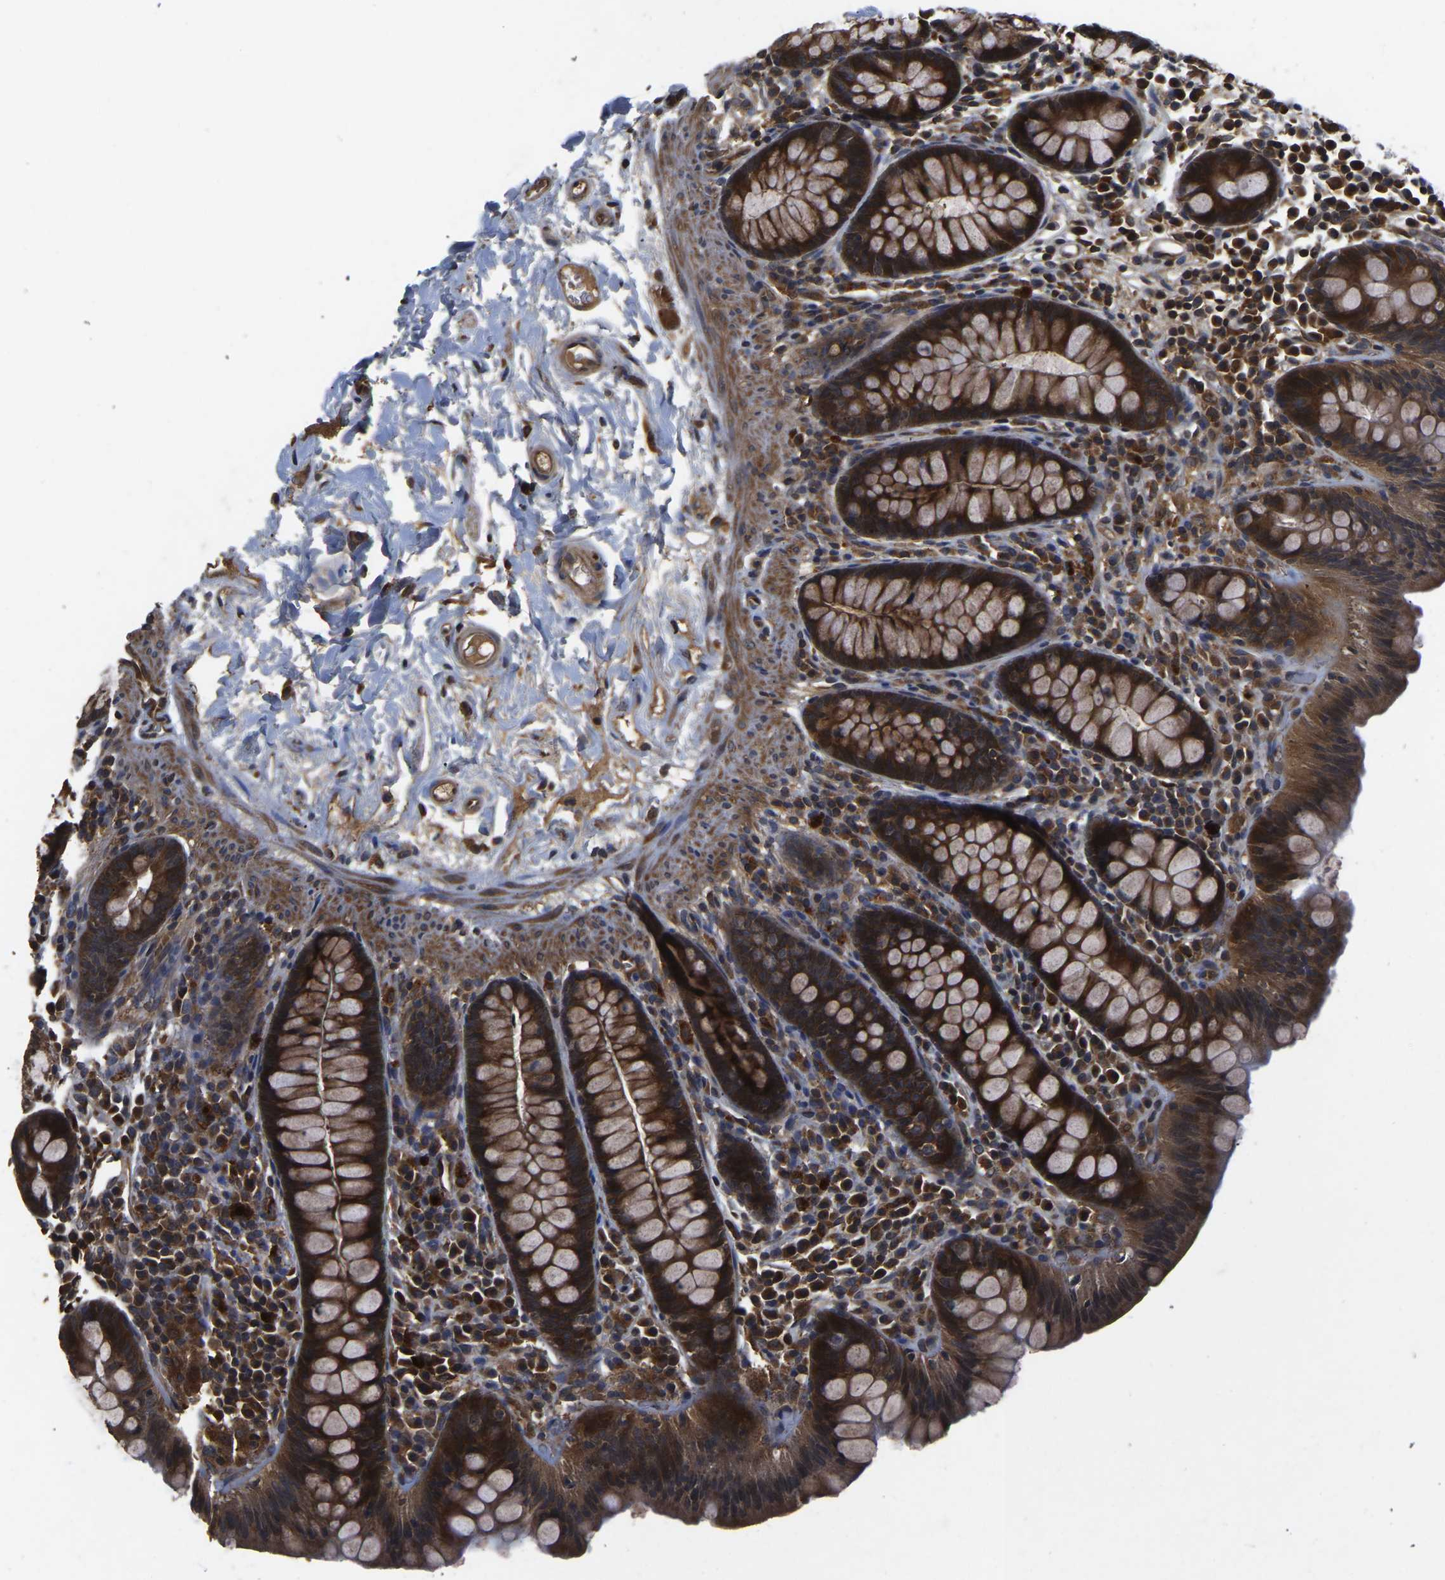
{"staining": {"intensity": "moderate", "quantity": ">75%", "location": "cytoplasmic/membranous"}, "tissue": "colon", "cell_type": "Endothelial cells", "image_type": "normal", "snomed": [{"axis": "morphology", "description": "Normal tissue, NOS"}, {"axis": "topography", "description": "Colon"}], "caption": "Colon stained for a protein demonstrates moderate cytoplasmic/membranous positivity in endothelial cells. The protein of interest is shown in brown color, while the nuclei are stained blue.", "gene": "CRYZL1", "patient": {"sex": "female", "age": 80}}